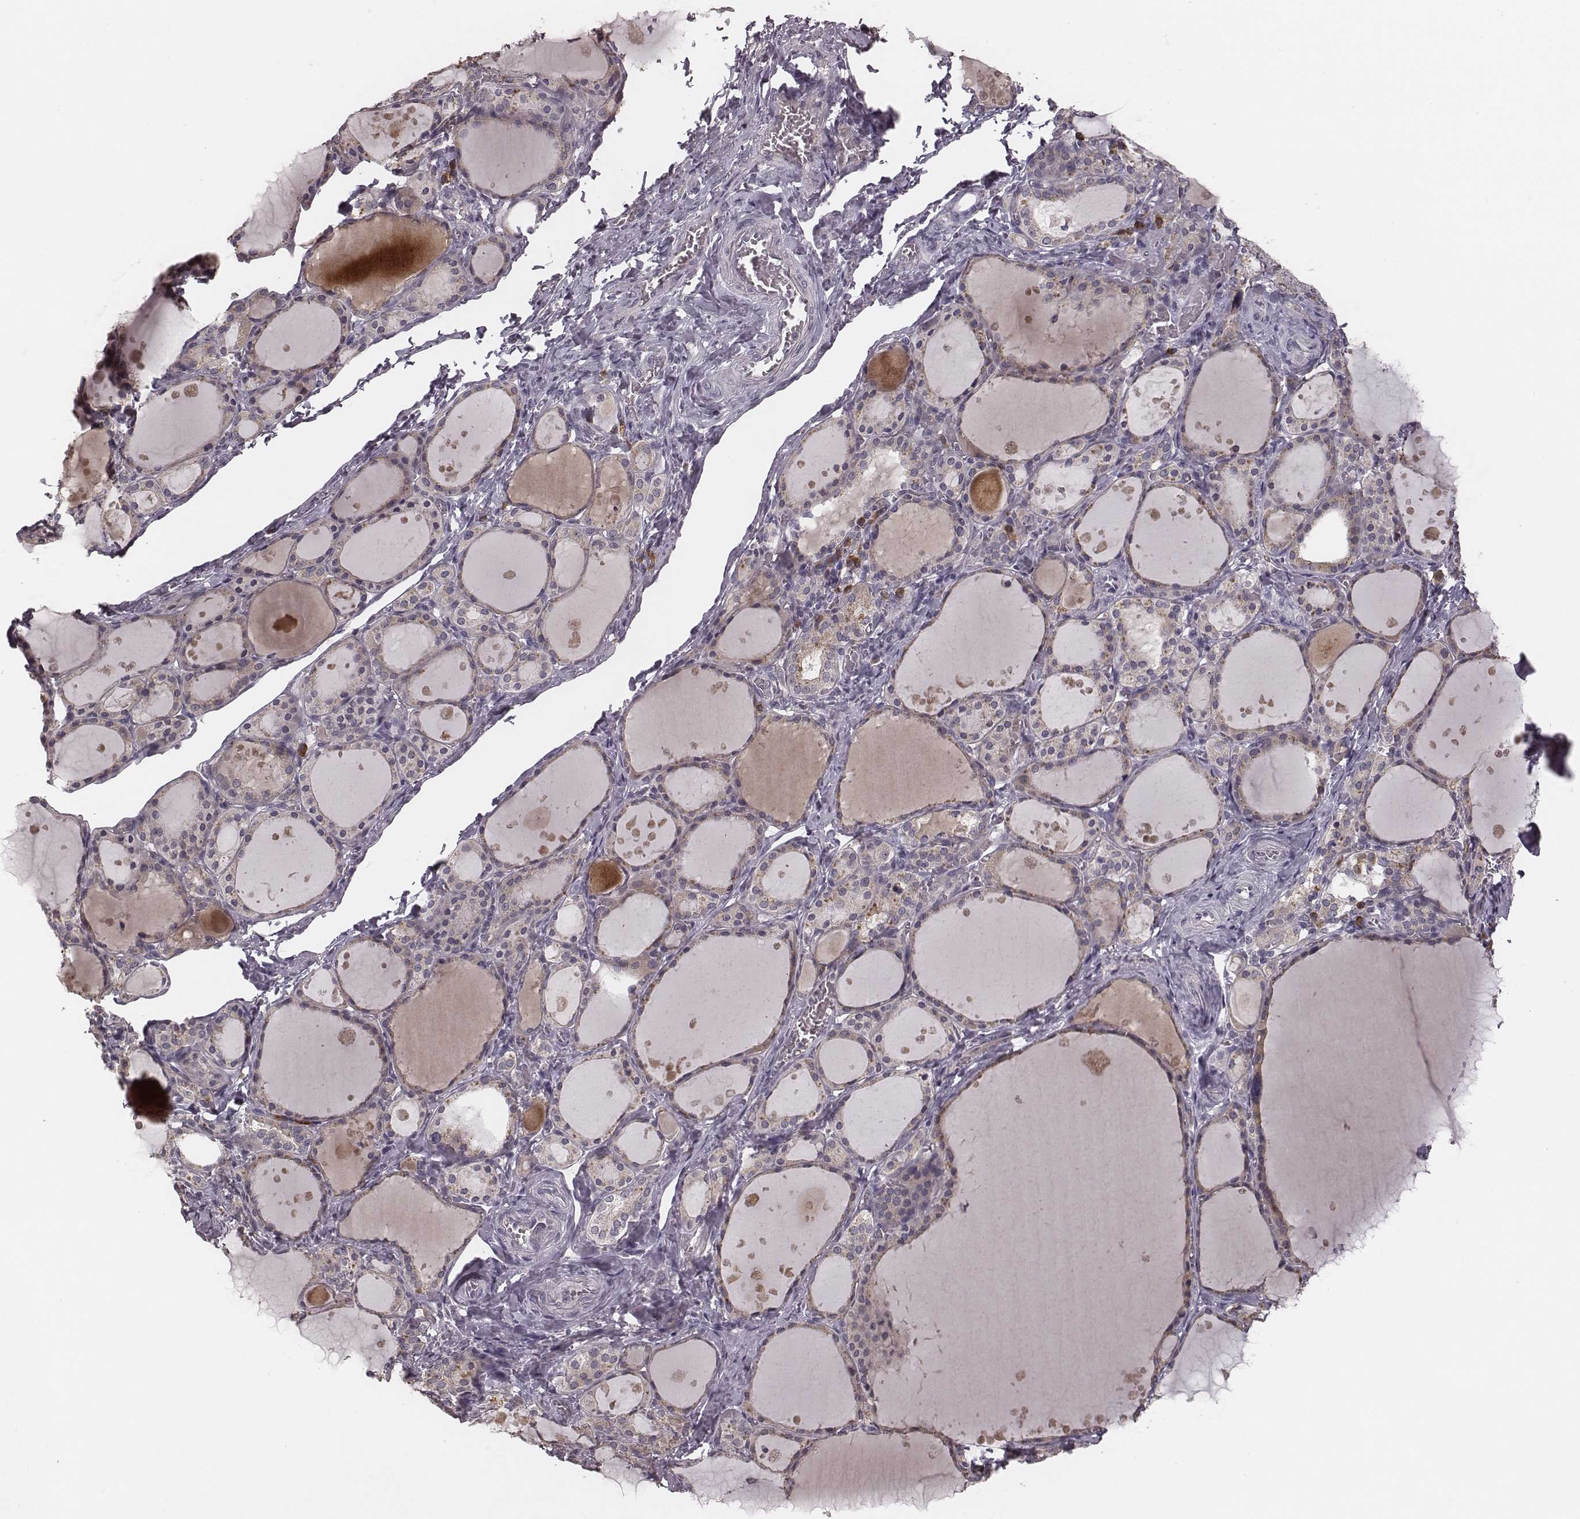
{"staining": {"intensity": "negative", "quantity": "none", "location": "none"}, "tissue": "thyroid gland", "cell_type": "Glandular cells", "image_type": "normal", "snomed": [{"axis": "morphology", "description": "Normal tissue, NOS"}, {"axis": "topography", "description": "Thyroid gland"}], "caption": "Human thyroid gland stained for a protein using immunohistochemistry (IHC) demonstrates no positivity in glandular cells.", "gene": "P2RX5", "patient": {"sex": "male", "age": 68}}